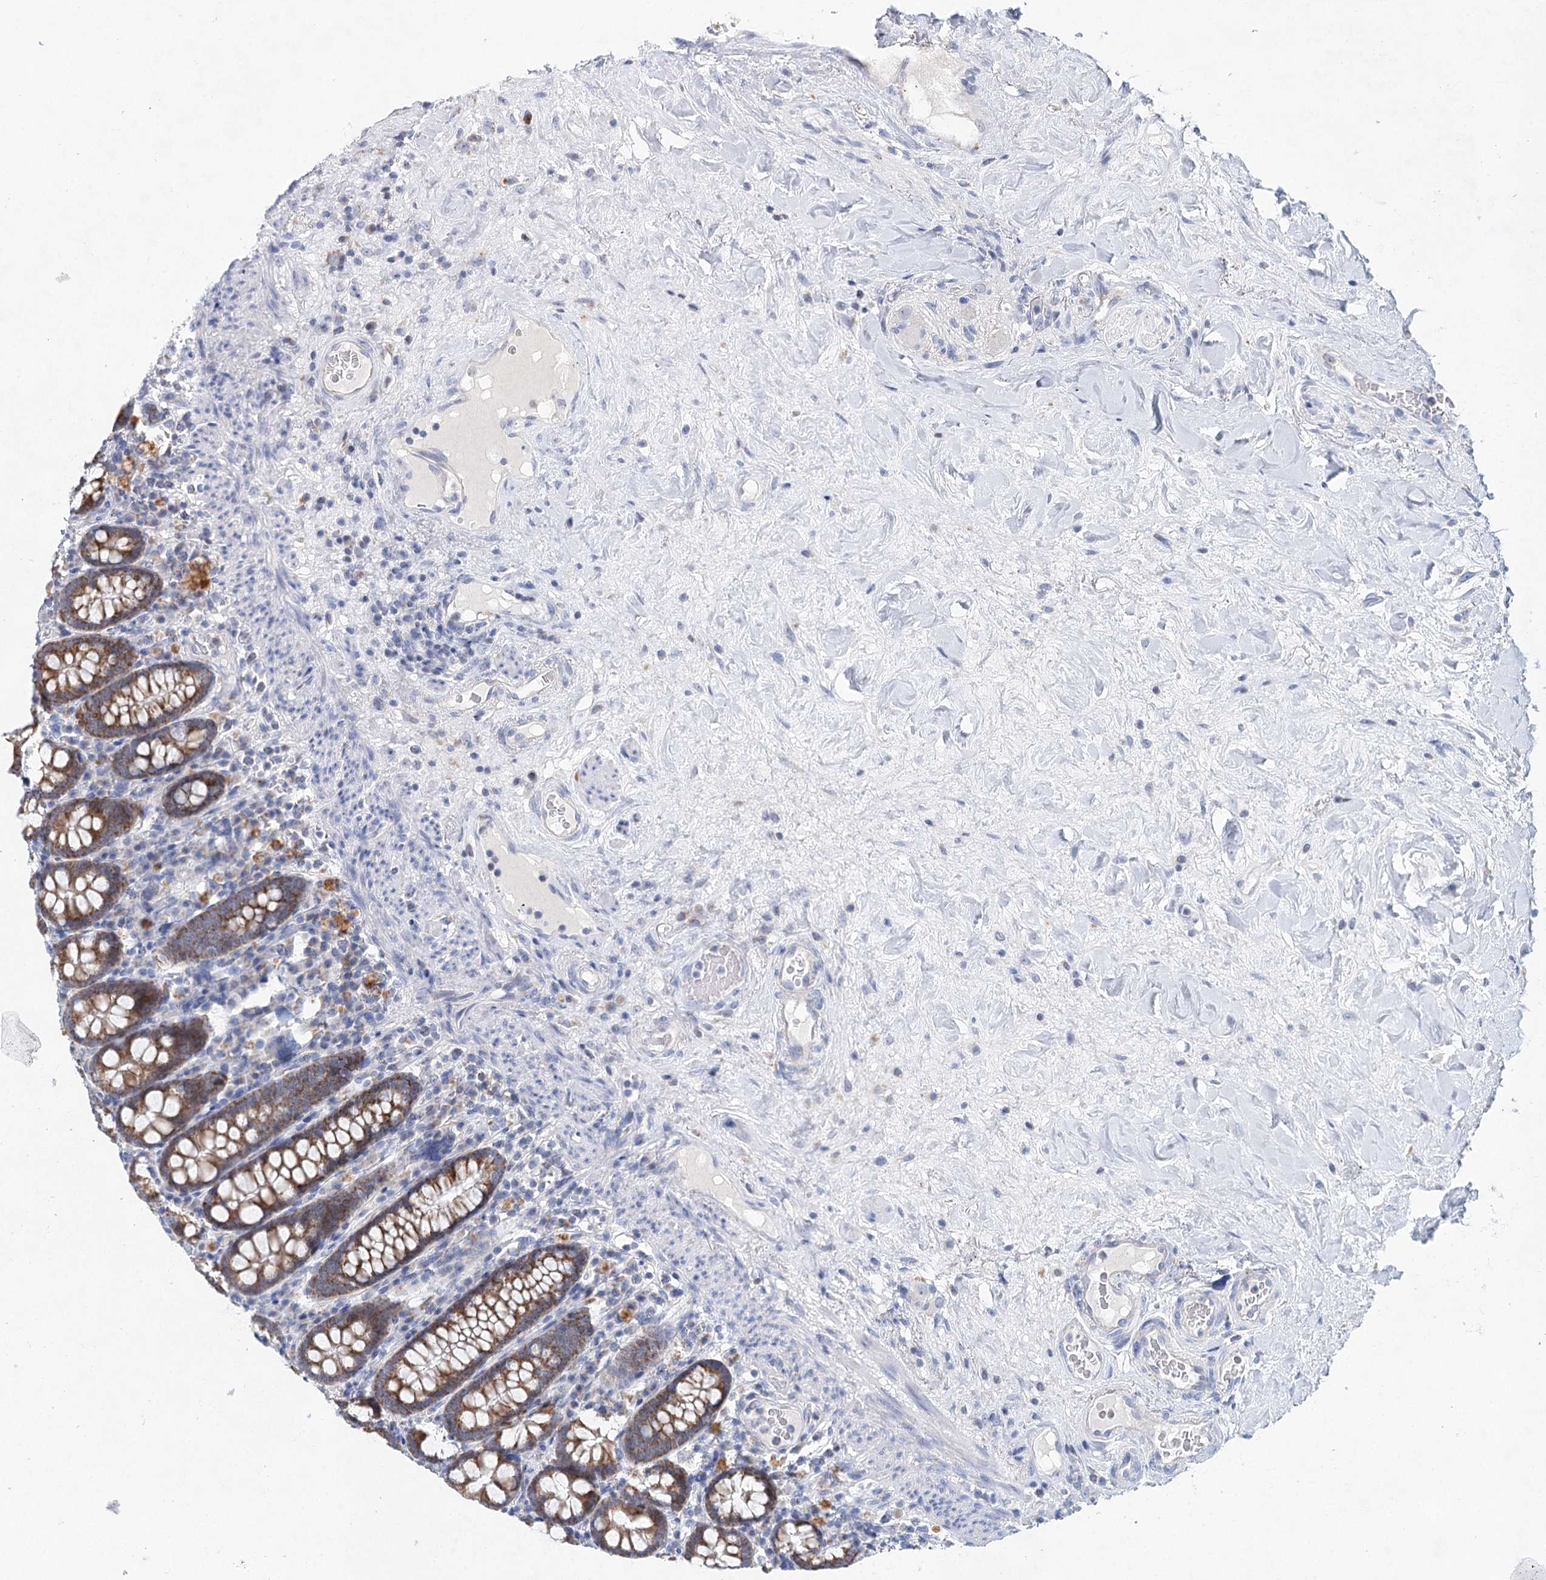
{"staining": {"intensity": "negative", "quantity": "none", "location": "none"}, "tissue": "colon", "cell_type": "Endothelial cells", "image_type": "normal", "snomed": [{"axis": "morphology", "description": "Normal tissue, NOS"}, {"axis": "topography", "description": "Colon"}], "caption": "IHC of unremarkable colon reveals no expression in endothelial cells.", "gene": "XPO6", "patient": {"sex": "female", "age": 79}}